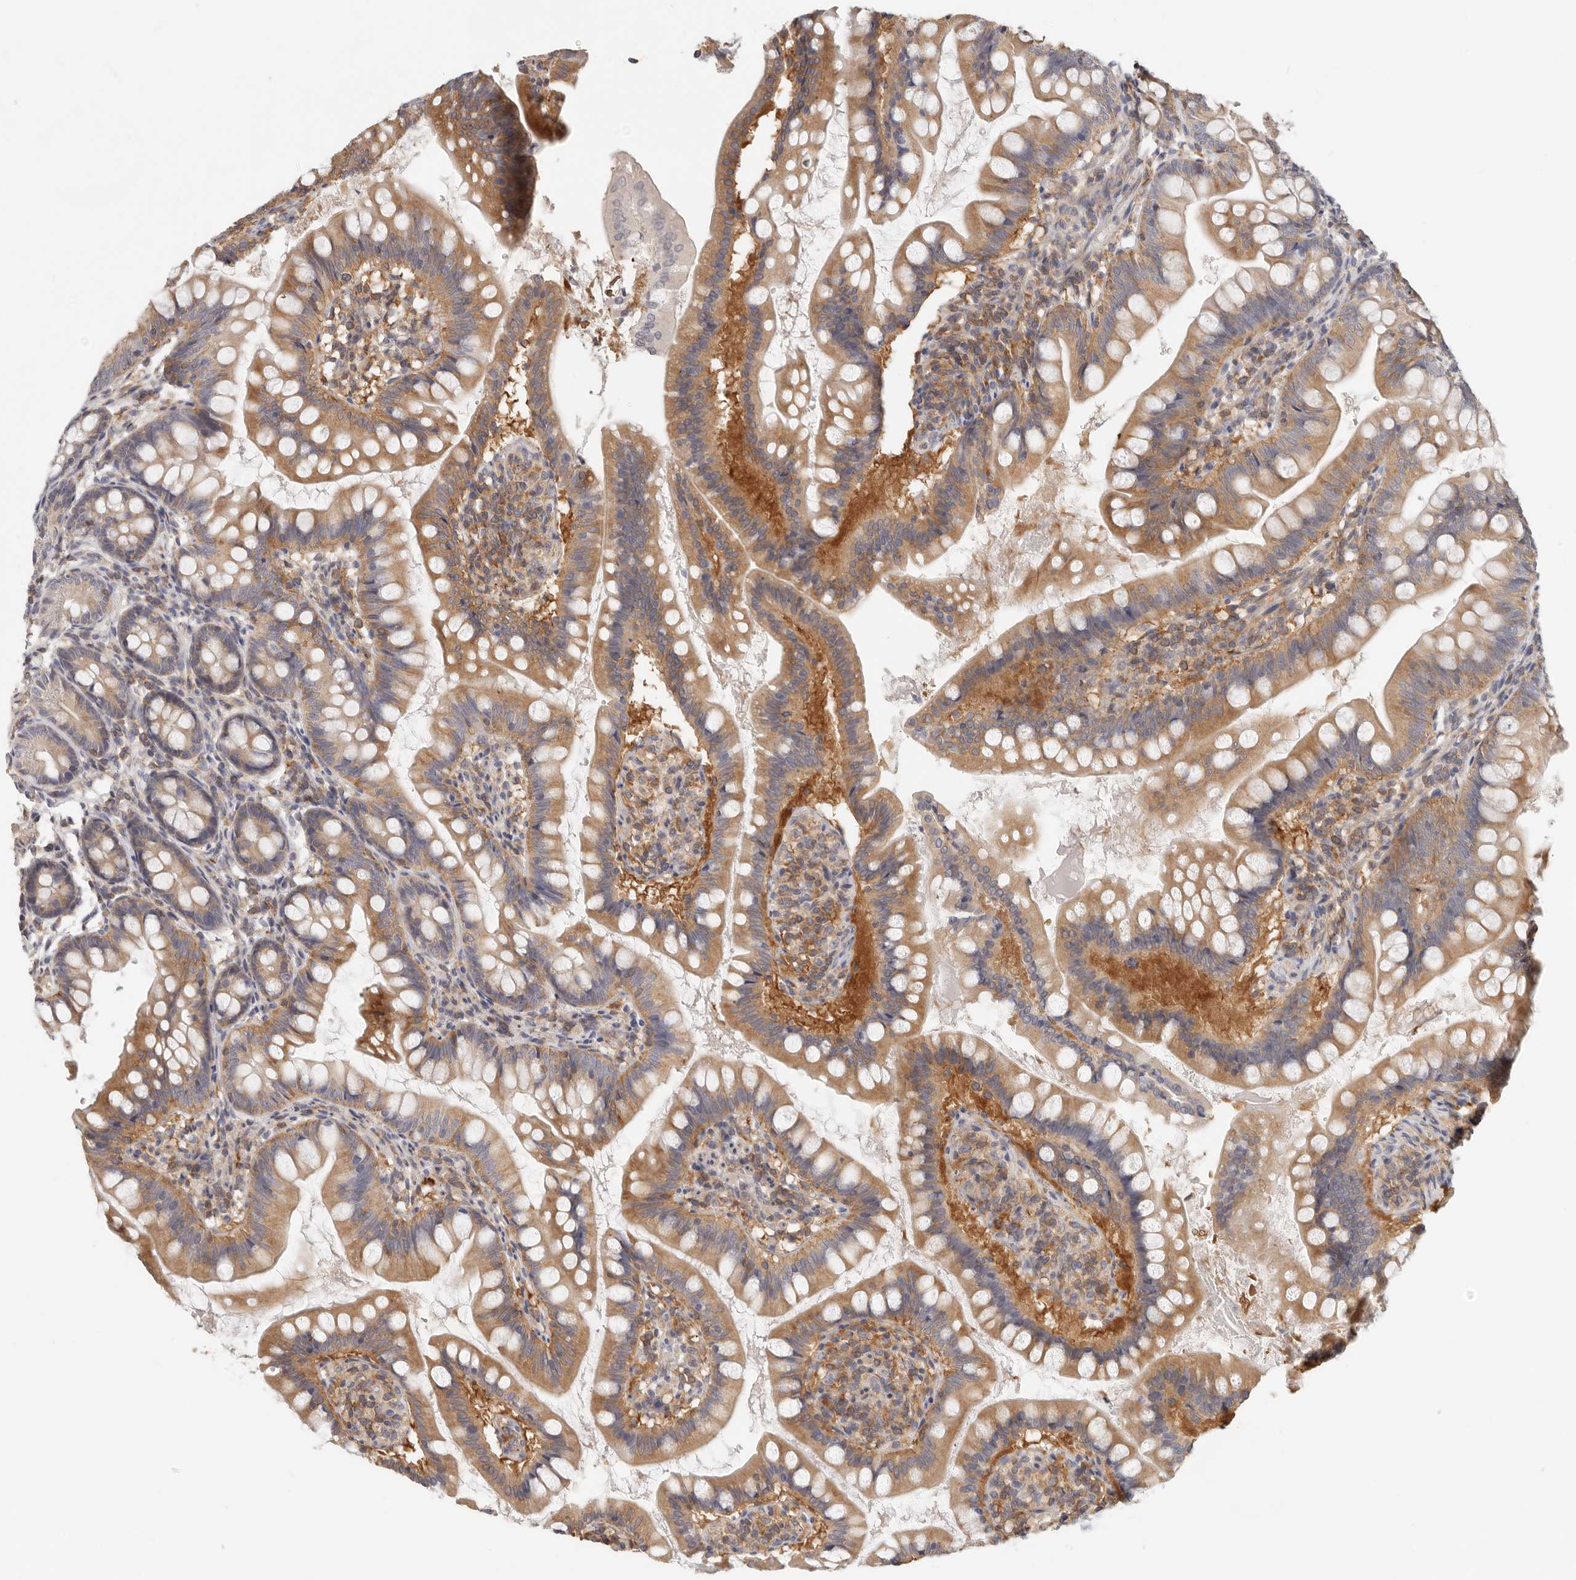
{"staining": {"intensity": "moderate", "quantity": "25%-75%", "location": "cytoplasmic/membranous"}, "tissue": "small intestine", "cell_type": "Glandular cells", "image_type": "normal", "snomed": [{"axis": "morphology", "description": "Normal tissue, NOS"}, {"axis": "topography", "description": "Small intestine"}], "caption": "Approximately 25%-75% of glandular cells in normal small intestine reveal moderate cytoplasmic/membranous protein staining as visualized by brown immunohistochemical staining.", "gene": "ANXA9", "patient": {"sex": "male", "age": 7}}